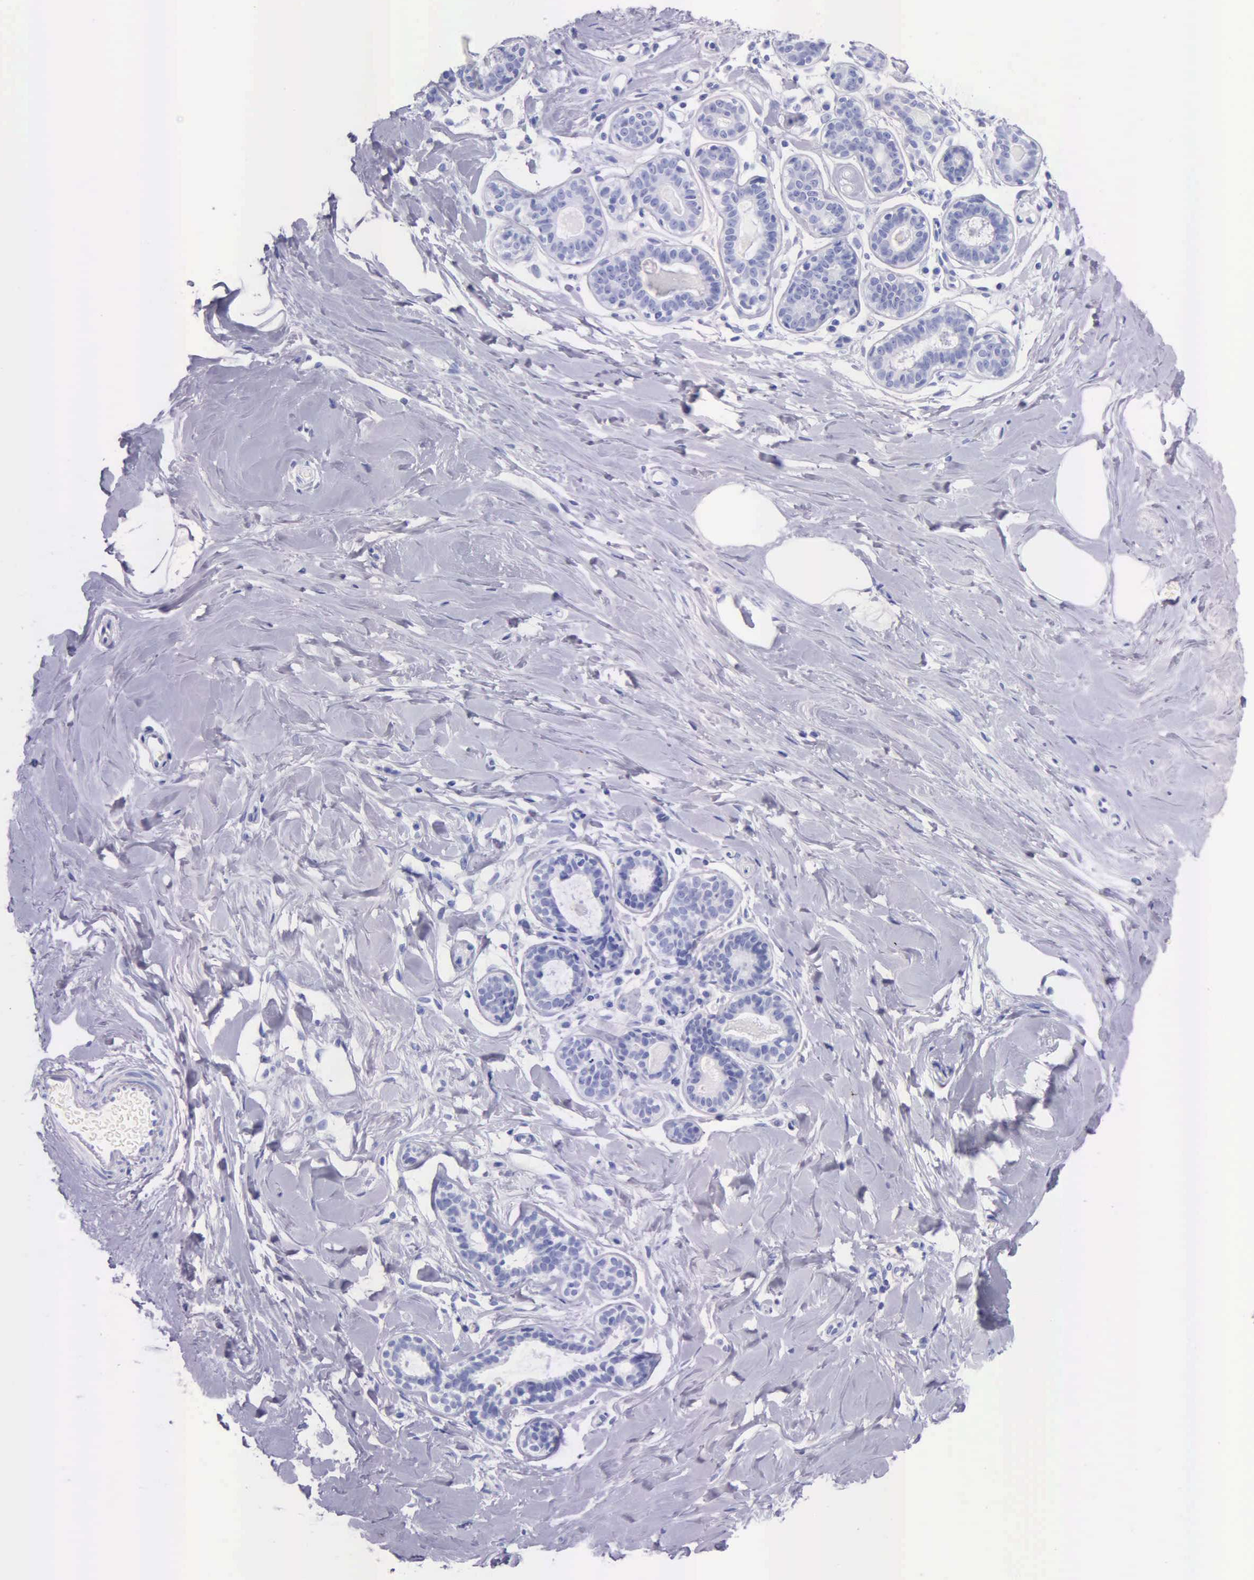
{"staining": {"intensity": "negative", "quantity": "none", "location": "none"}, "tissue": "breast", "cell_type": "Adipocytes", "image_type": "normal", "snomed": [{"axis": "morphology", "description": "Normal tissue, NOS"}, {"axis": "topography", "description": "Breast"}], "caption": "Immunohistochemical staining of benign breast reveals no significant staining in adipocytes.", "gene": "KLK2", "patient": {"sex": "female", "age": 44}}